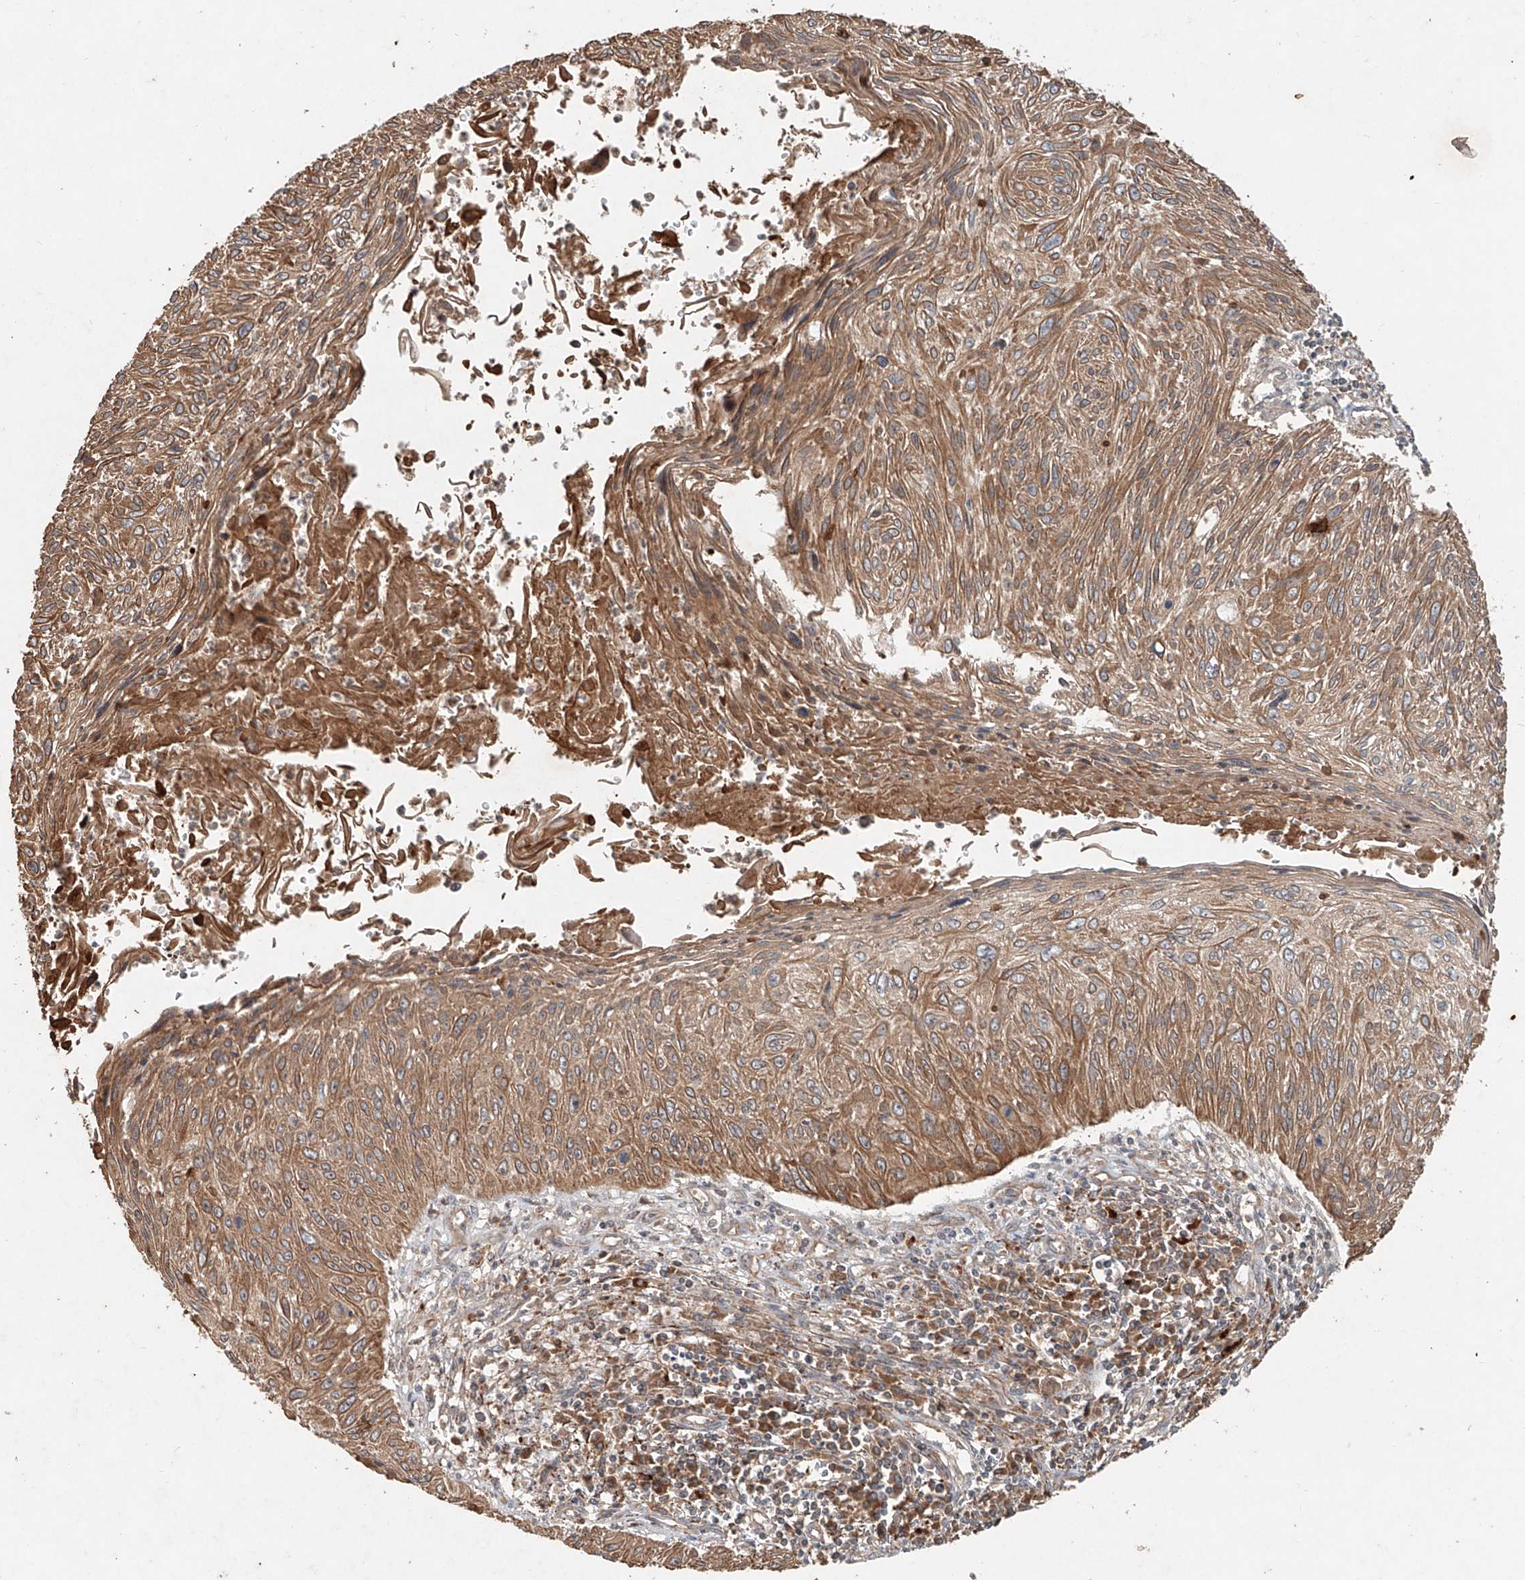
{"staining": {"intensity": "moderate", "quantity": ">75%", "location": "cytoplasmic/membranous"}, "tissue": "cervical cancer", "cell_type": "Tumor cells", "image_type": "cancer", "snomed": [{"axis": "morphology", "description": "Squamous cell carcinoma, NOS"}, {"axis": "topography", "description": "Cervix"}], "caption": "A medium amount of moderate cytoplasmic/membranous staining is appreciated in approximately >75% of tumor cells in squamous cell carcinoma (cervical) tissue.", "gene": "IER5", "patient": {"sex": "female", "age": 51}}